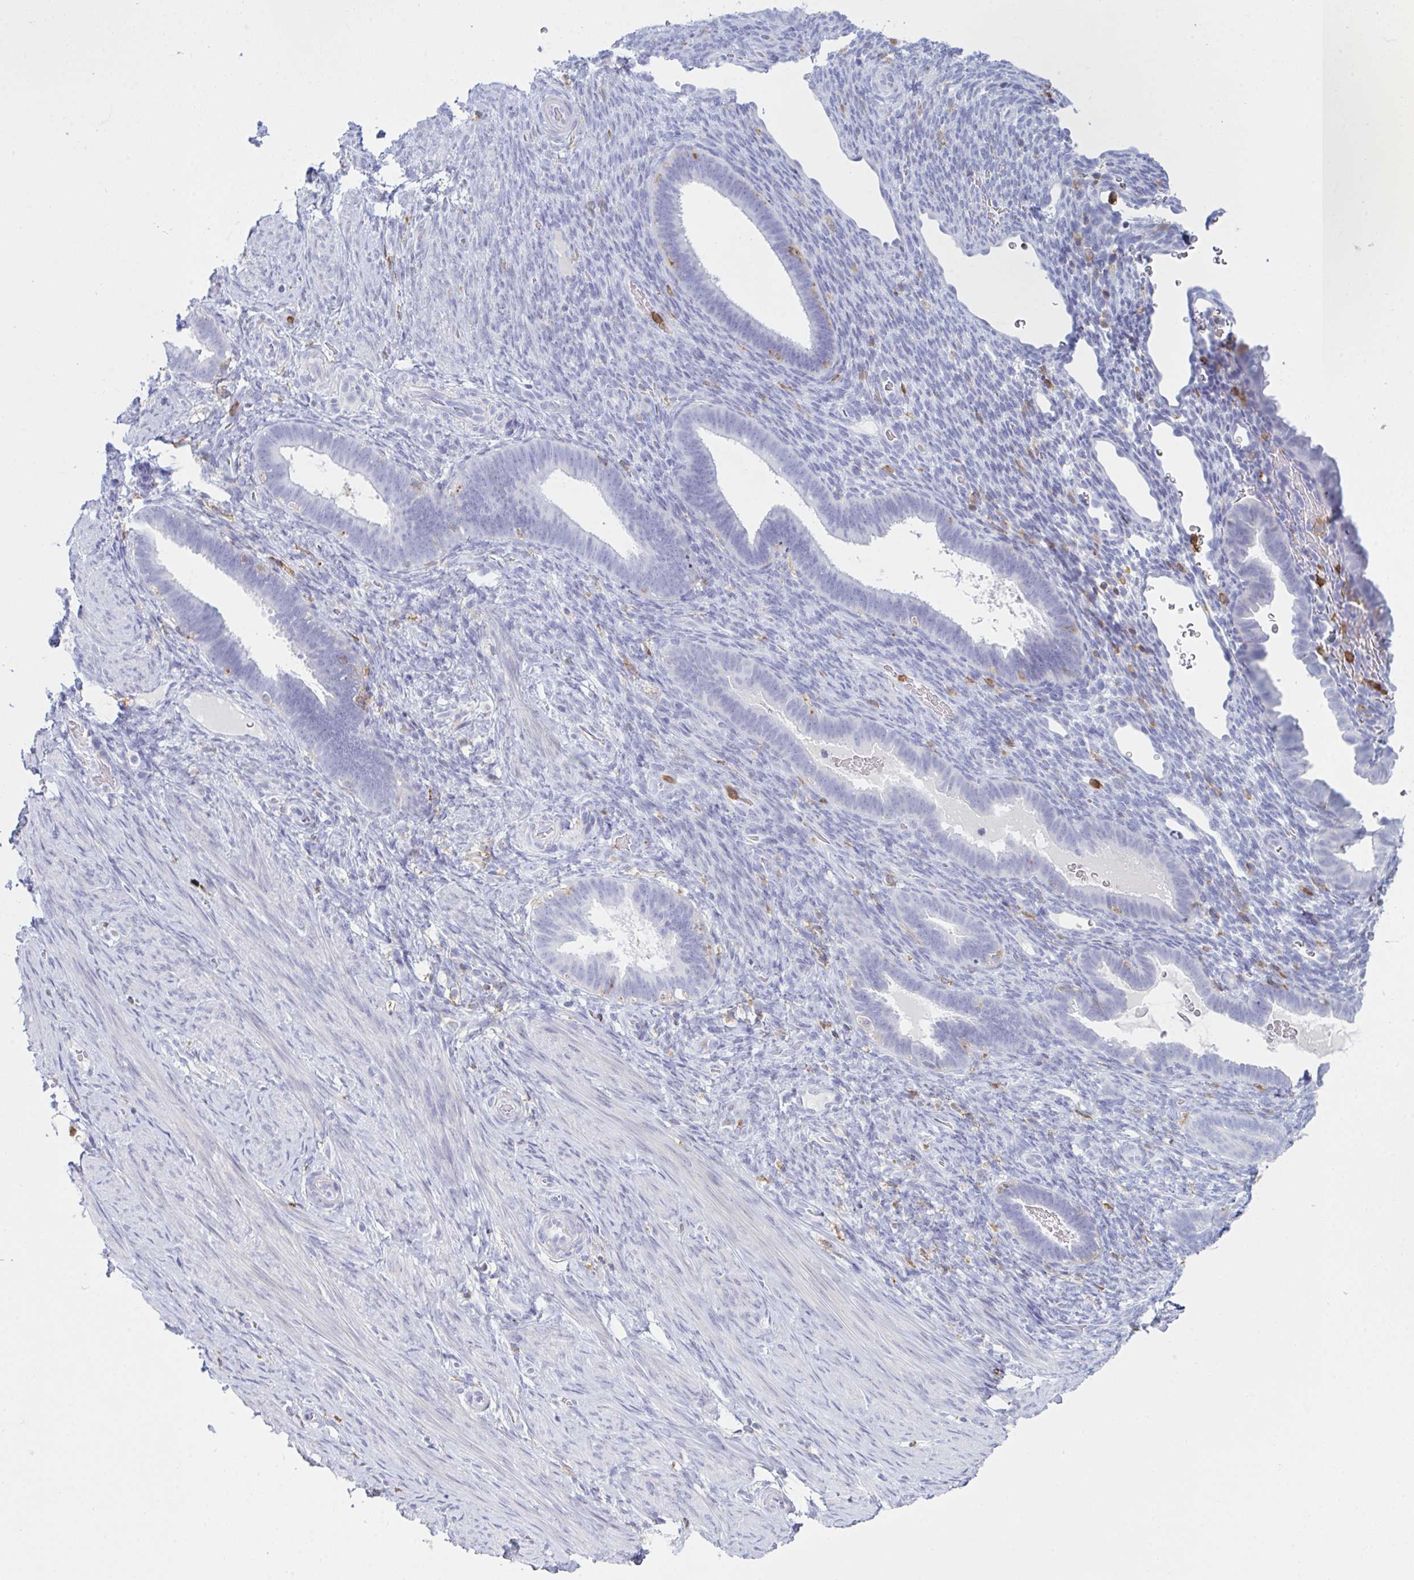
{"staining": {"intensity": "negative", "quantity": "none", "location": "none"}, "tissue": "endometrium", "cell_type": "Cells in endometrial stroma", "image_type": "normal", "snomed": [{"axis": "morphology", "description": "Normal tissue, NOS"}, {"axis": "topography", "description": "Endometrium"}], "caption": "Protein analysis of benign endometrium shows no significant staining in cells in endometrial stroma.", "gene": "MYO1F", "patient": {"sex": "female", "age": 34}}